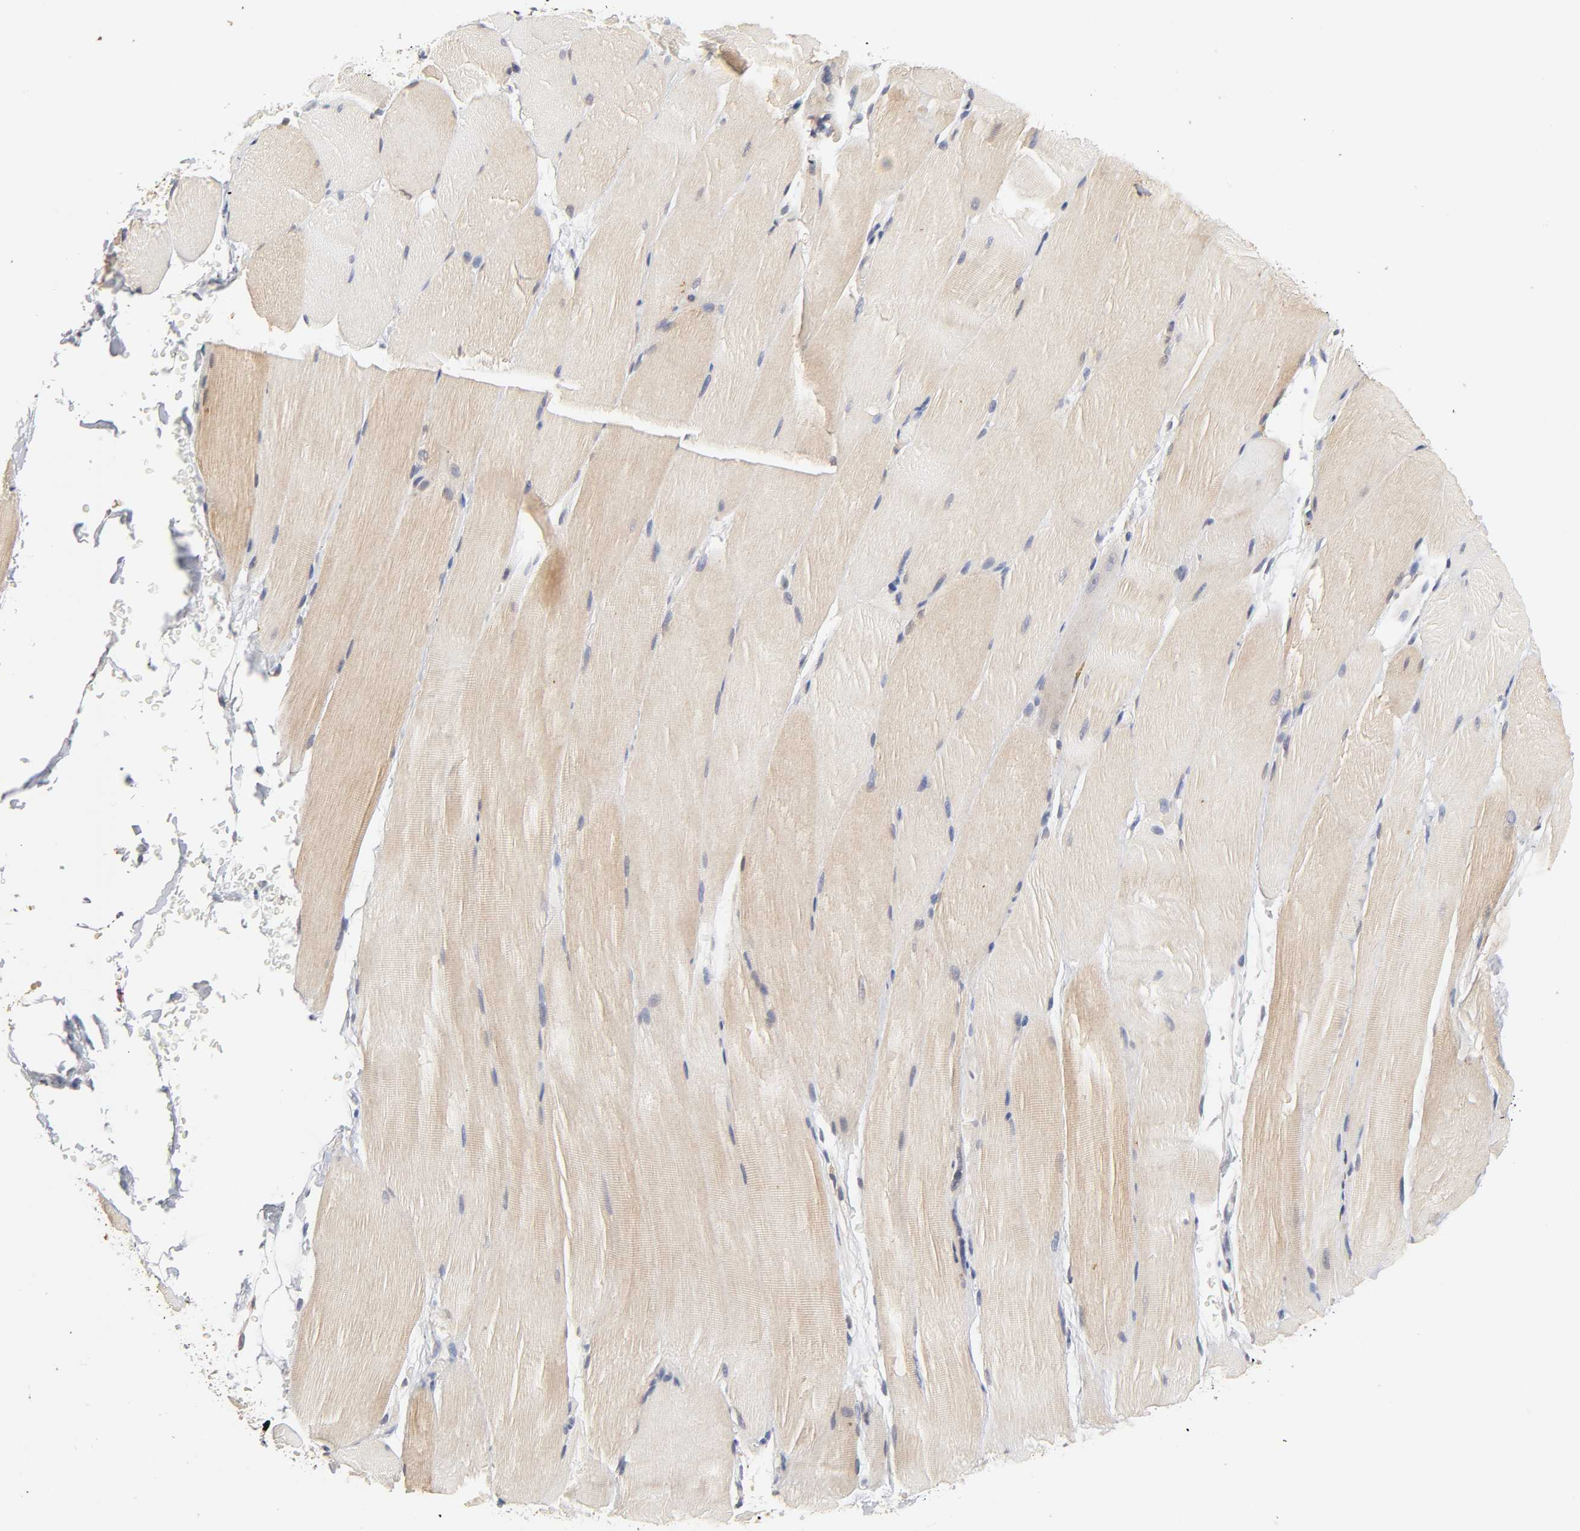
{"staining": {"intensity": "weak", "quantity": "25%-75%", "location": "cytoplasmic/membranous"}, "tissue": "skeletal muscle", "cell_type": "Myocytes", "image_type": "normal", "snomed": [{"axis": "morphology", "description": "Normal tissue, NOS"}, {"axis": "topography", "description": "Skeletal muscle"}, {"axis": "topography", "description": "Parathyroid gland"}], "caption": "Benign skeletal muscle was stained to show a protein in brown. There is low levels of weak cytoplasmic/membranous staining in about 25%-75% of myocytes. (IHC, brightfield microscopy, high magnification).", "gene": "CXADR", "patient": {"sex": "female", "age": 37}}